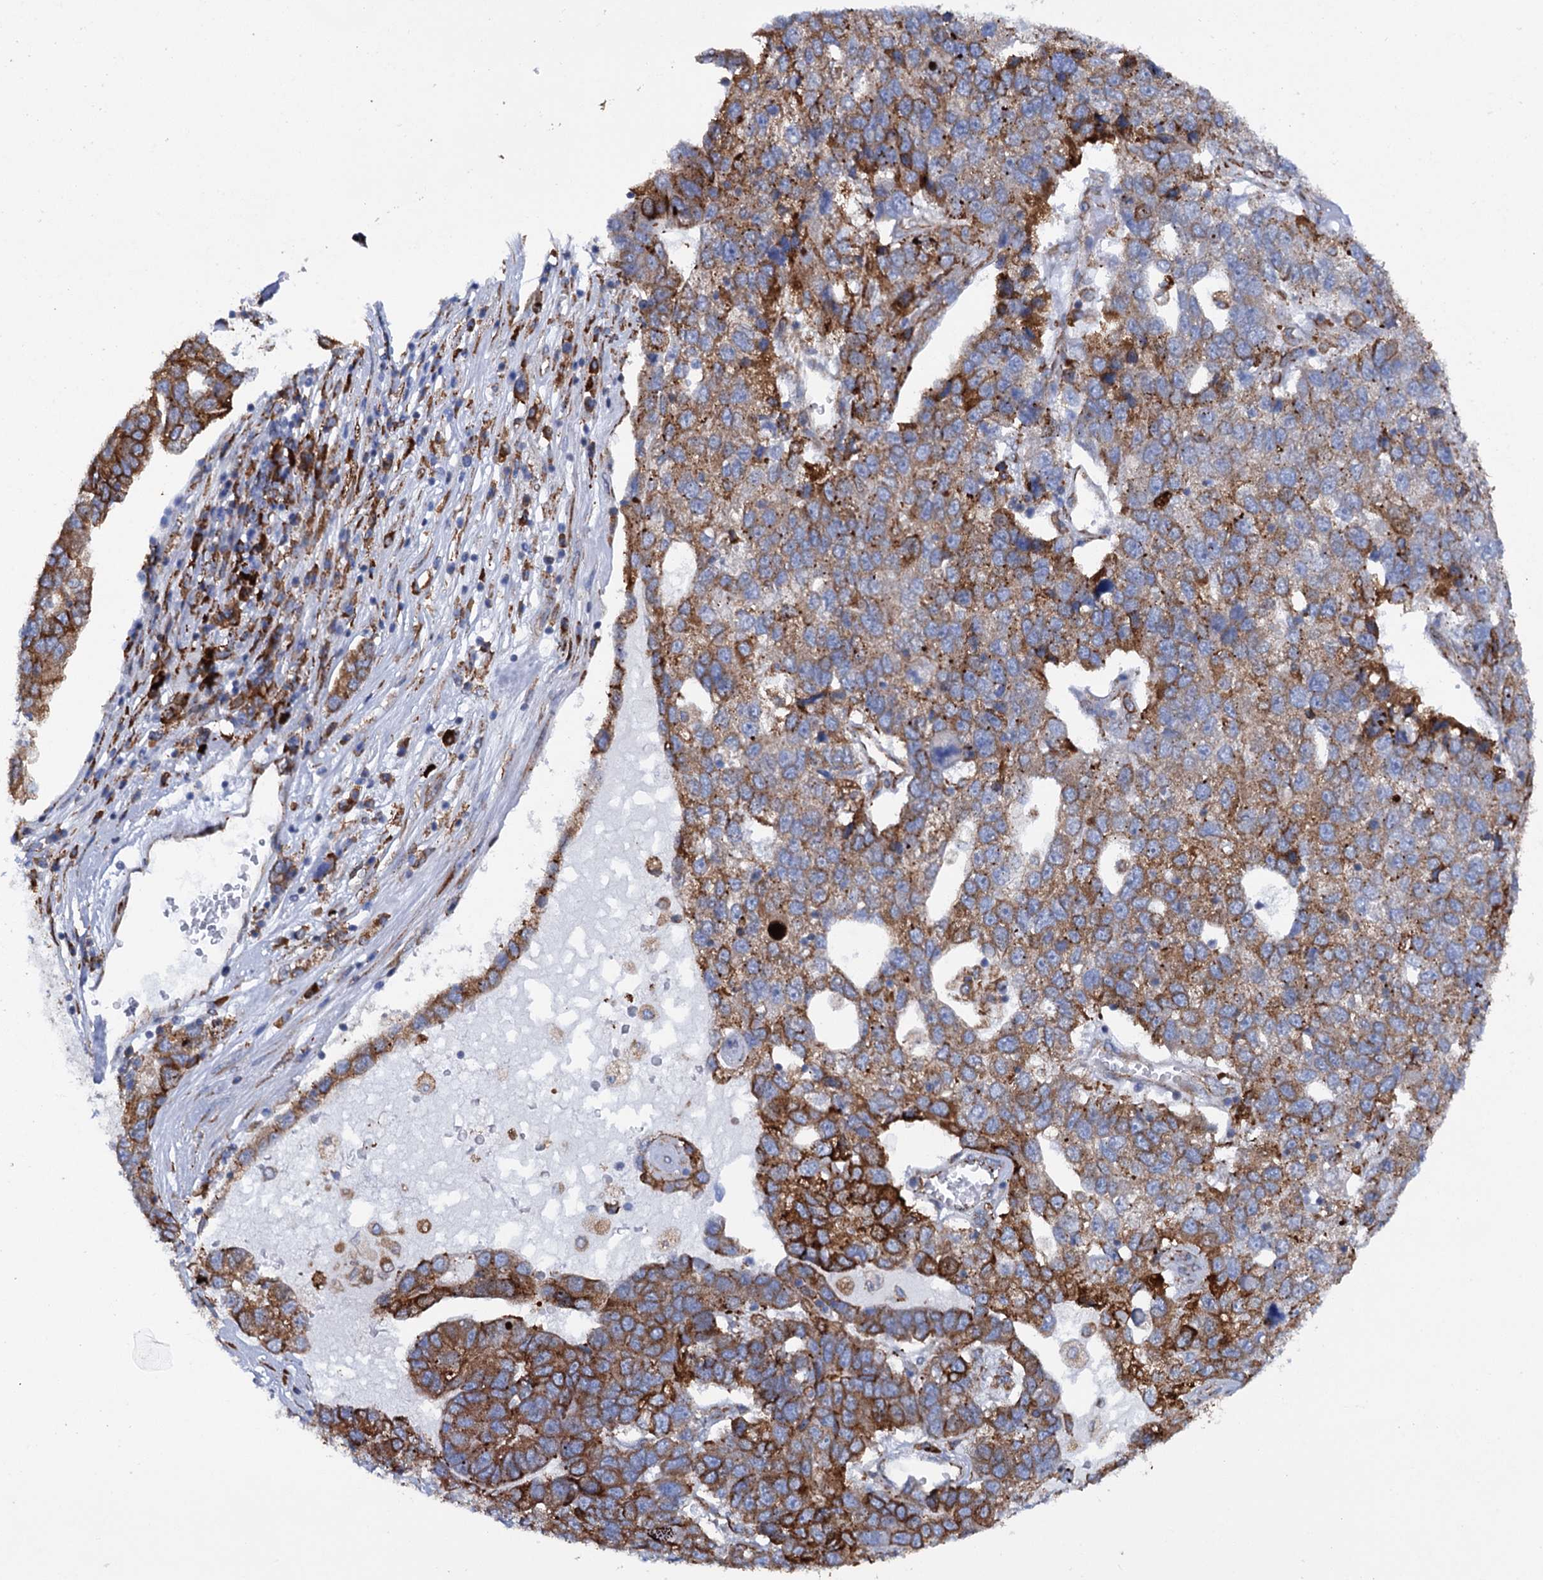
{"staining": {"intensity": "moderate", "quantity": ">75%", "location": "cytoplasmic/membranous"}, "tissue": "pancreatic cancer", "cell_type": "Tumor cells", "image_type": "cancer", "snomed": [{"axis": "morphology", "description": "Adenocarcinoma, NOS"}, {"axis": "topography", "description": "Pancreas"}], "caption": "IHC histopathology image of neoplastic tissue: adenocarcinoma (pancreatic) stained using immunohistochemistry displays medium levels of moderate protein expression localized specifically in the cytoplasmic/membranous of tumor cells, appearing as a cytoplasmic/membranous brown color.", "gene": "SHE", "patient": {"sex": "female", "age": 61}}